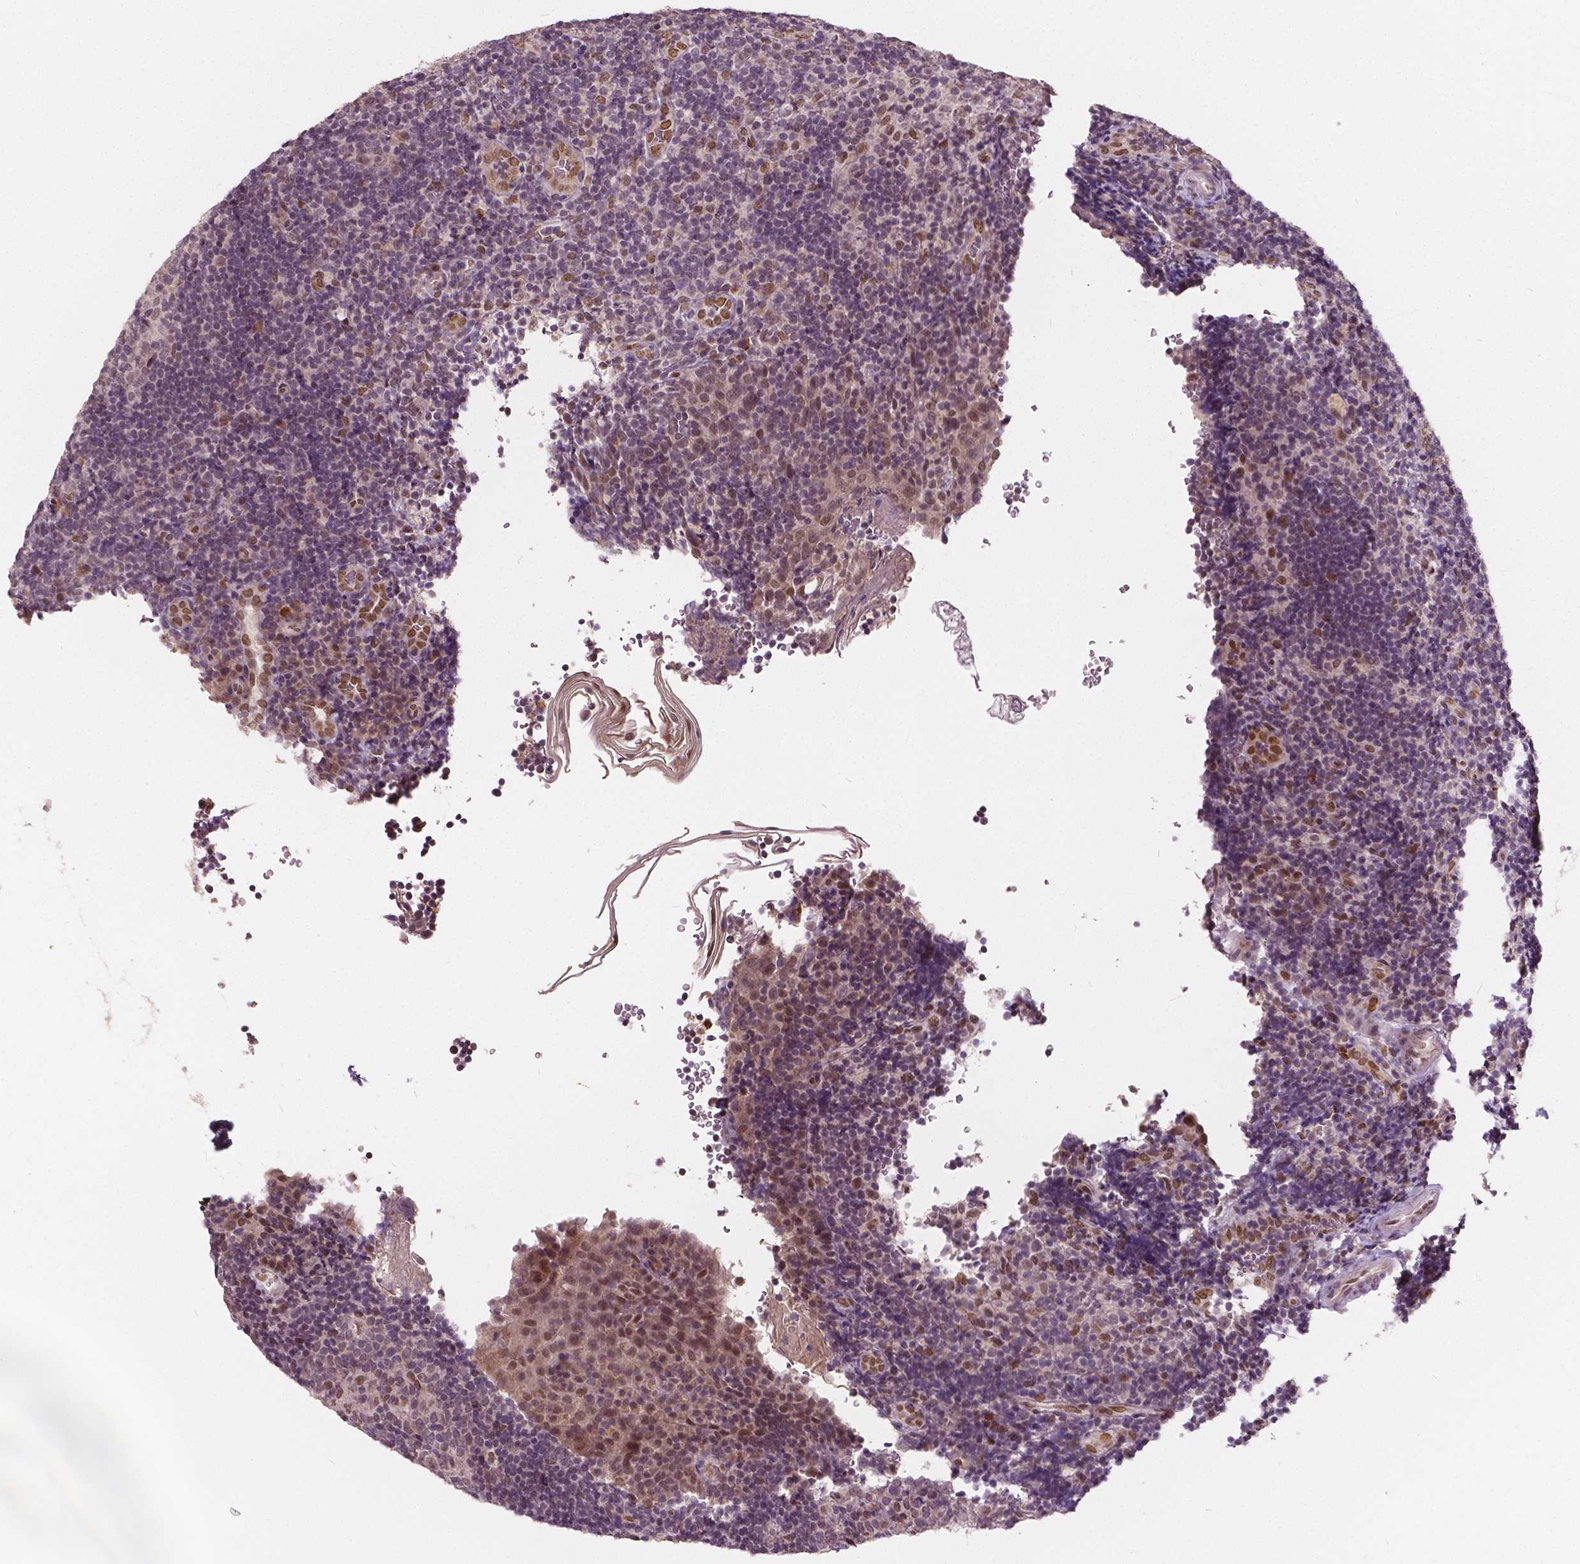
{"staining": {"intensity": "negative", "quantity": "none", "location": "none"}, "tissue": "tonsil", "cell_type": "Germinal center cells", "image_type": "normal", "snomed": [{"axis": "morphology", "description": "Normal tissue, NOS"}, {"axis": "topography", "description": "Tonsil"}], "caption": "Histopathology image shows no protein positivity in germinal center cells of normal tonsil. Brightfield microscopy of IHC stained with DAB (brown) and hematoxylin (blue), captured at high magnification.", "gene": "HMBOX1", "patient": {"sex": "male", "age": 17}}